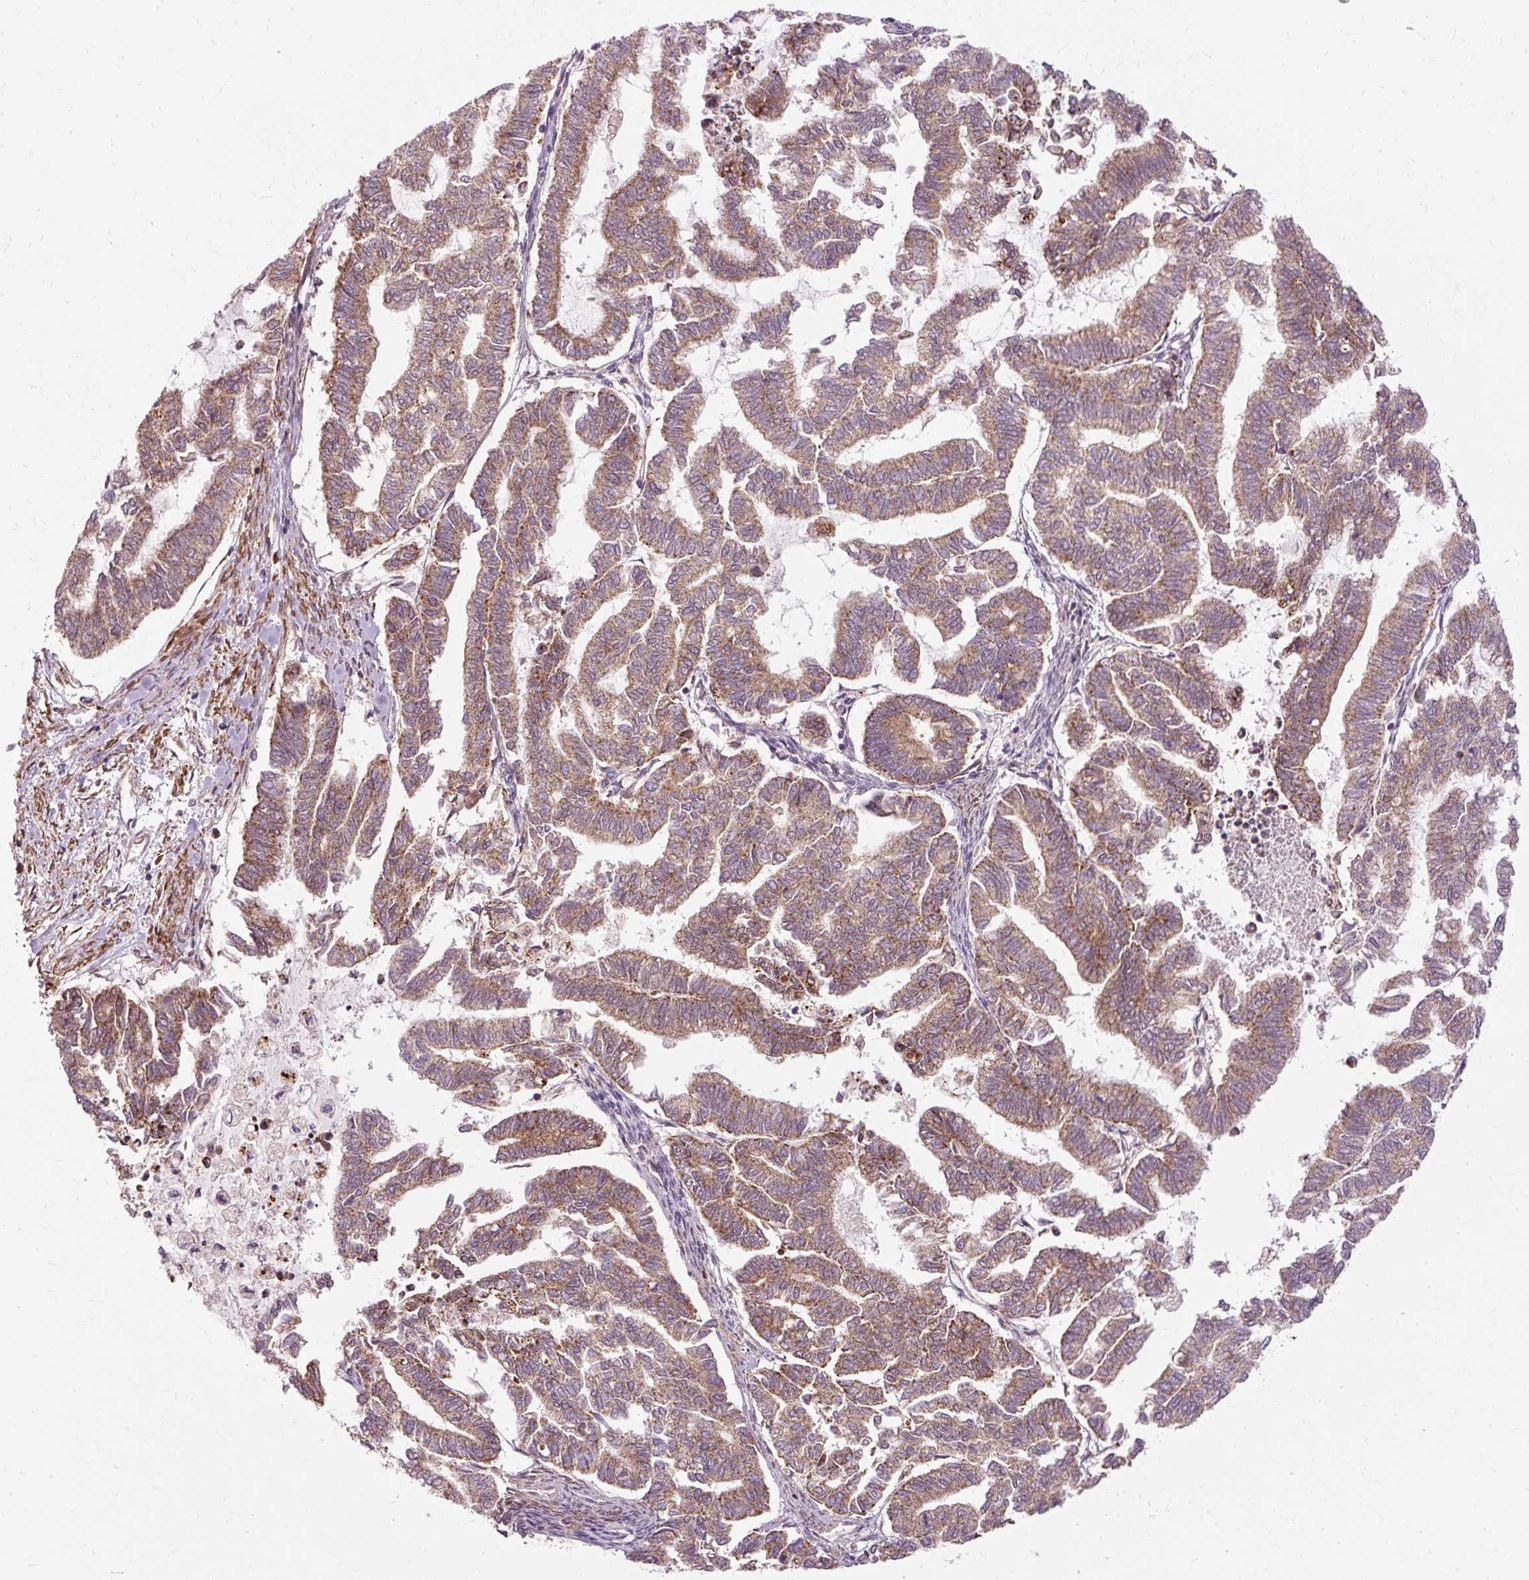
{"staining": {"intensity": "moderate", "quantity": ">75%", "location": "cytoplasmic/membranous"}, "tissue": "endometrial cancer", "cell_type": "Tumor cells", "image_type": "cancer", "snomed": [{"axis": "morphology", "description": "Adenocarcinoma, NOS"}, {"axis": "topography", "description": "Endometrium"}], "caption": "High-power microscopy captured an immunohistochemistry image of endometrial cancer (adenocarcinoma), revealing moderate cytoplasmic/membranous positivity in about >75% of tumor cells.", "gene": "RIPOR3", "patient": {"sex": "female", "age": 79}}